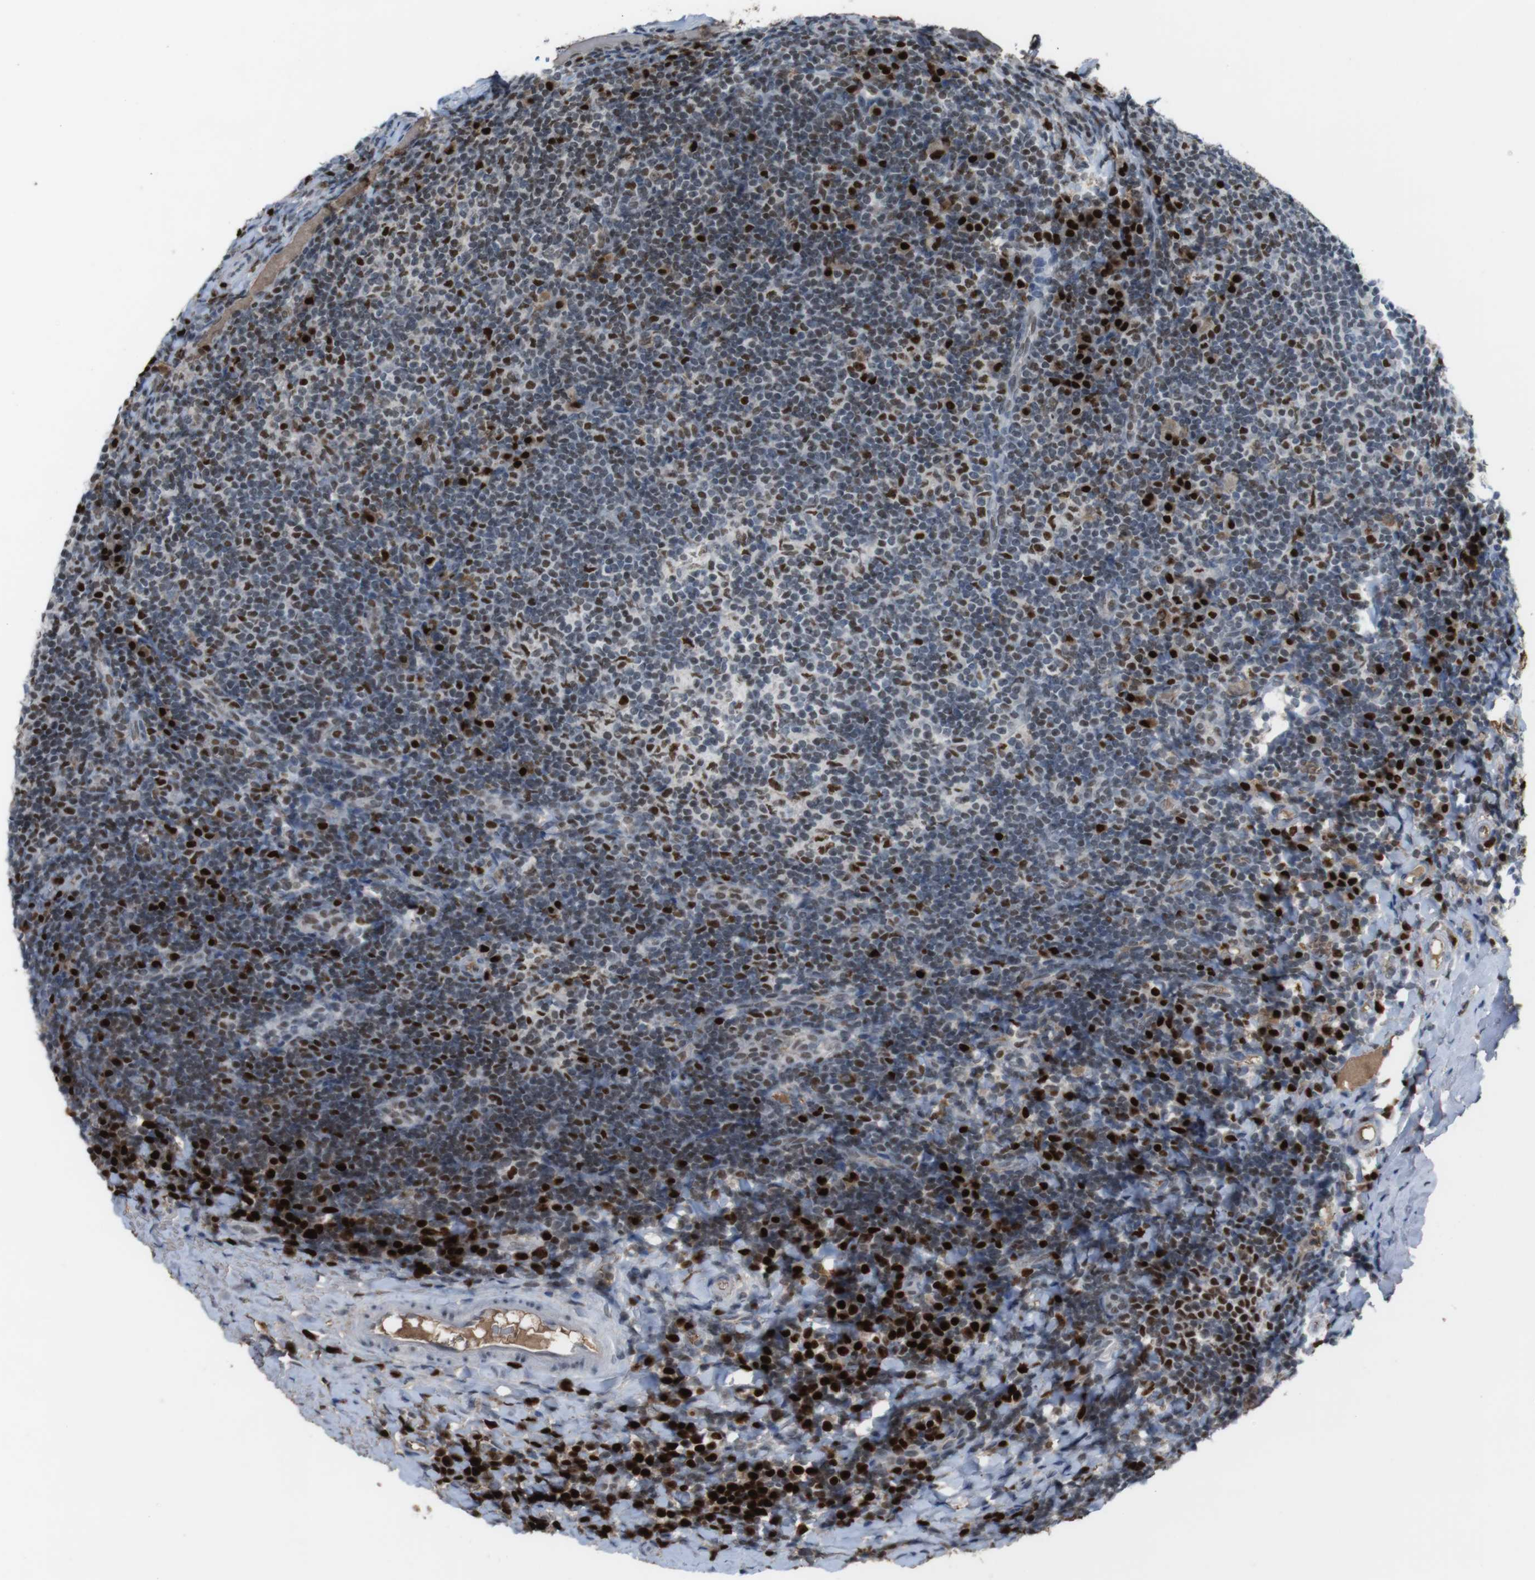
{"staining": {"intensity": "strong", "quantity": "<25%", "location": "nuclear"}, "tissue": "tonsil", "cell_type": "Germinal center cells", "image_type": "normal", "snomed": [{"axis": "morphology", "description": "Normal tissue, NOS"}, {"axis": "topography", "description": "Tonsil"}], "caption": "A brown stain highlights strong nuclear positivity of a protein in germinal center cells of normal human tonsil. (Stains: DAB in brown, nuclei in blue, Microscopy: brightfield microscopy at high magnification).", "gene": "SUB1", "patient": {"sex": "male", "age": 37}}